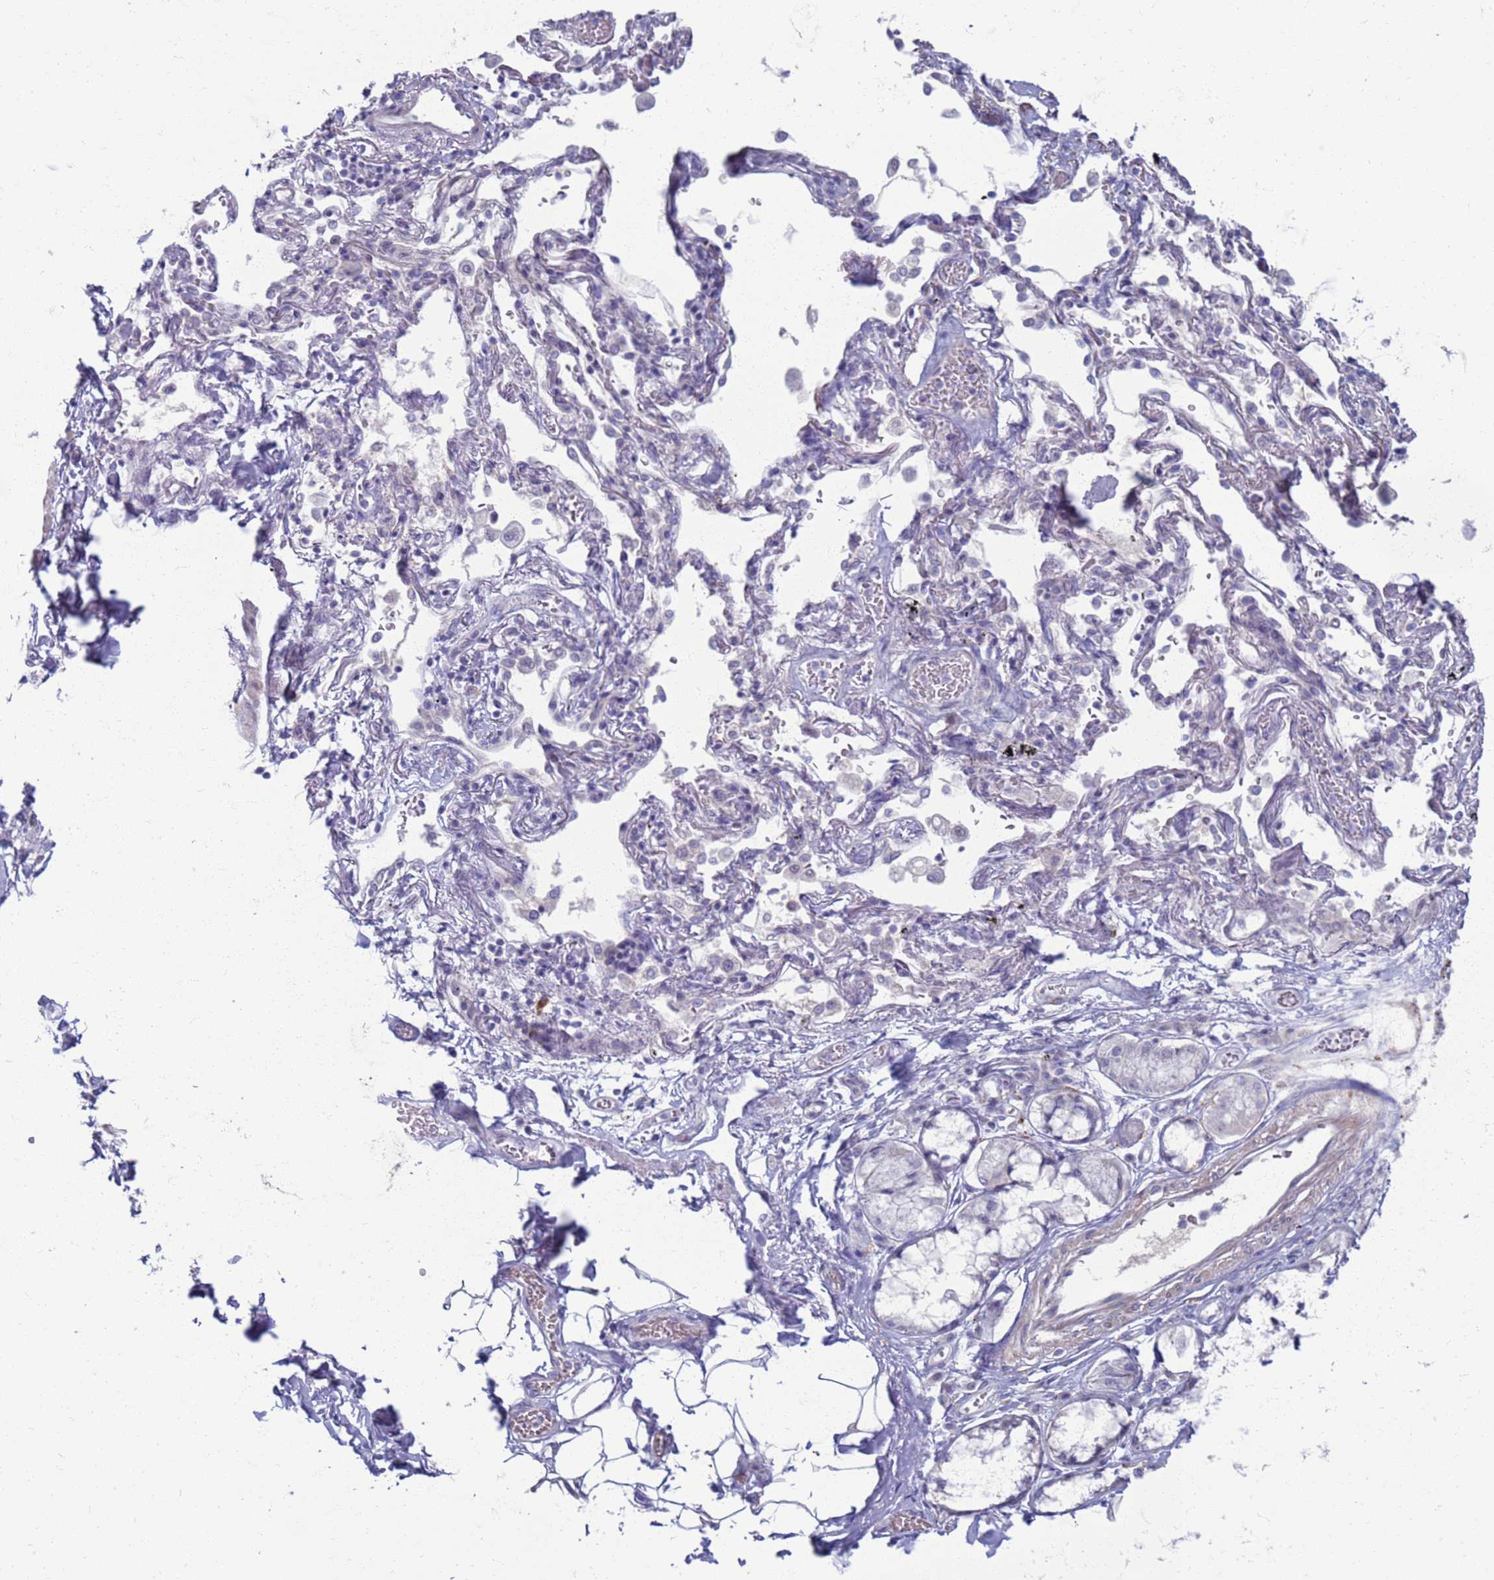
{"staining": {"intensity": "negative", "quantity": "none", "location": "none"}, "tissue": "adipose tissue", "cell_type": "Adipocytes", "image_type": "normal", "snomed": [{"axis": "morphology", "description": "Normal tissue, NOS"}, {"axis": "topography", "description": "Cartilage tissue"}], "caption": "An immunohistochemistry (IHC) micrograph of normal adipose tissue is shown. There is no staining in adipocytes of adipose tissue.", "gene": "CLCA2", "patient": {"sex": "male", "age": 73}}